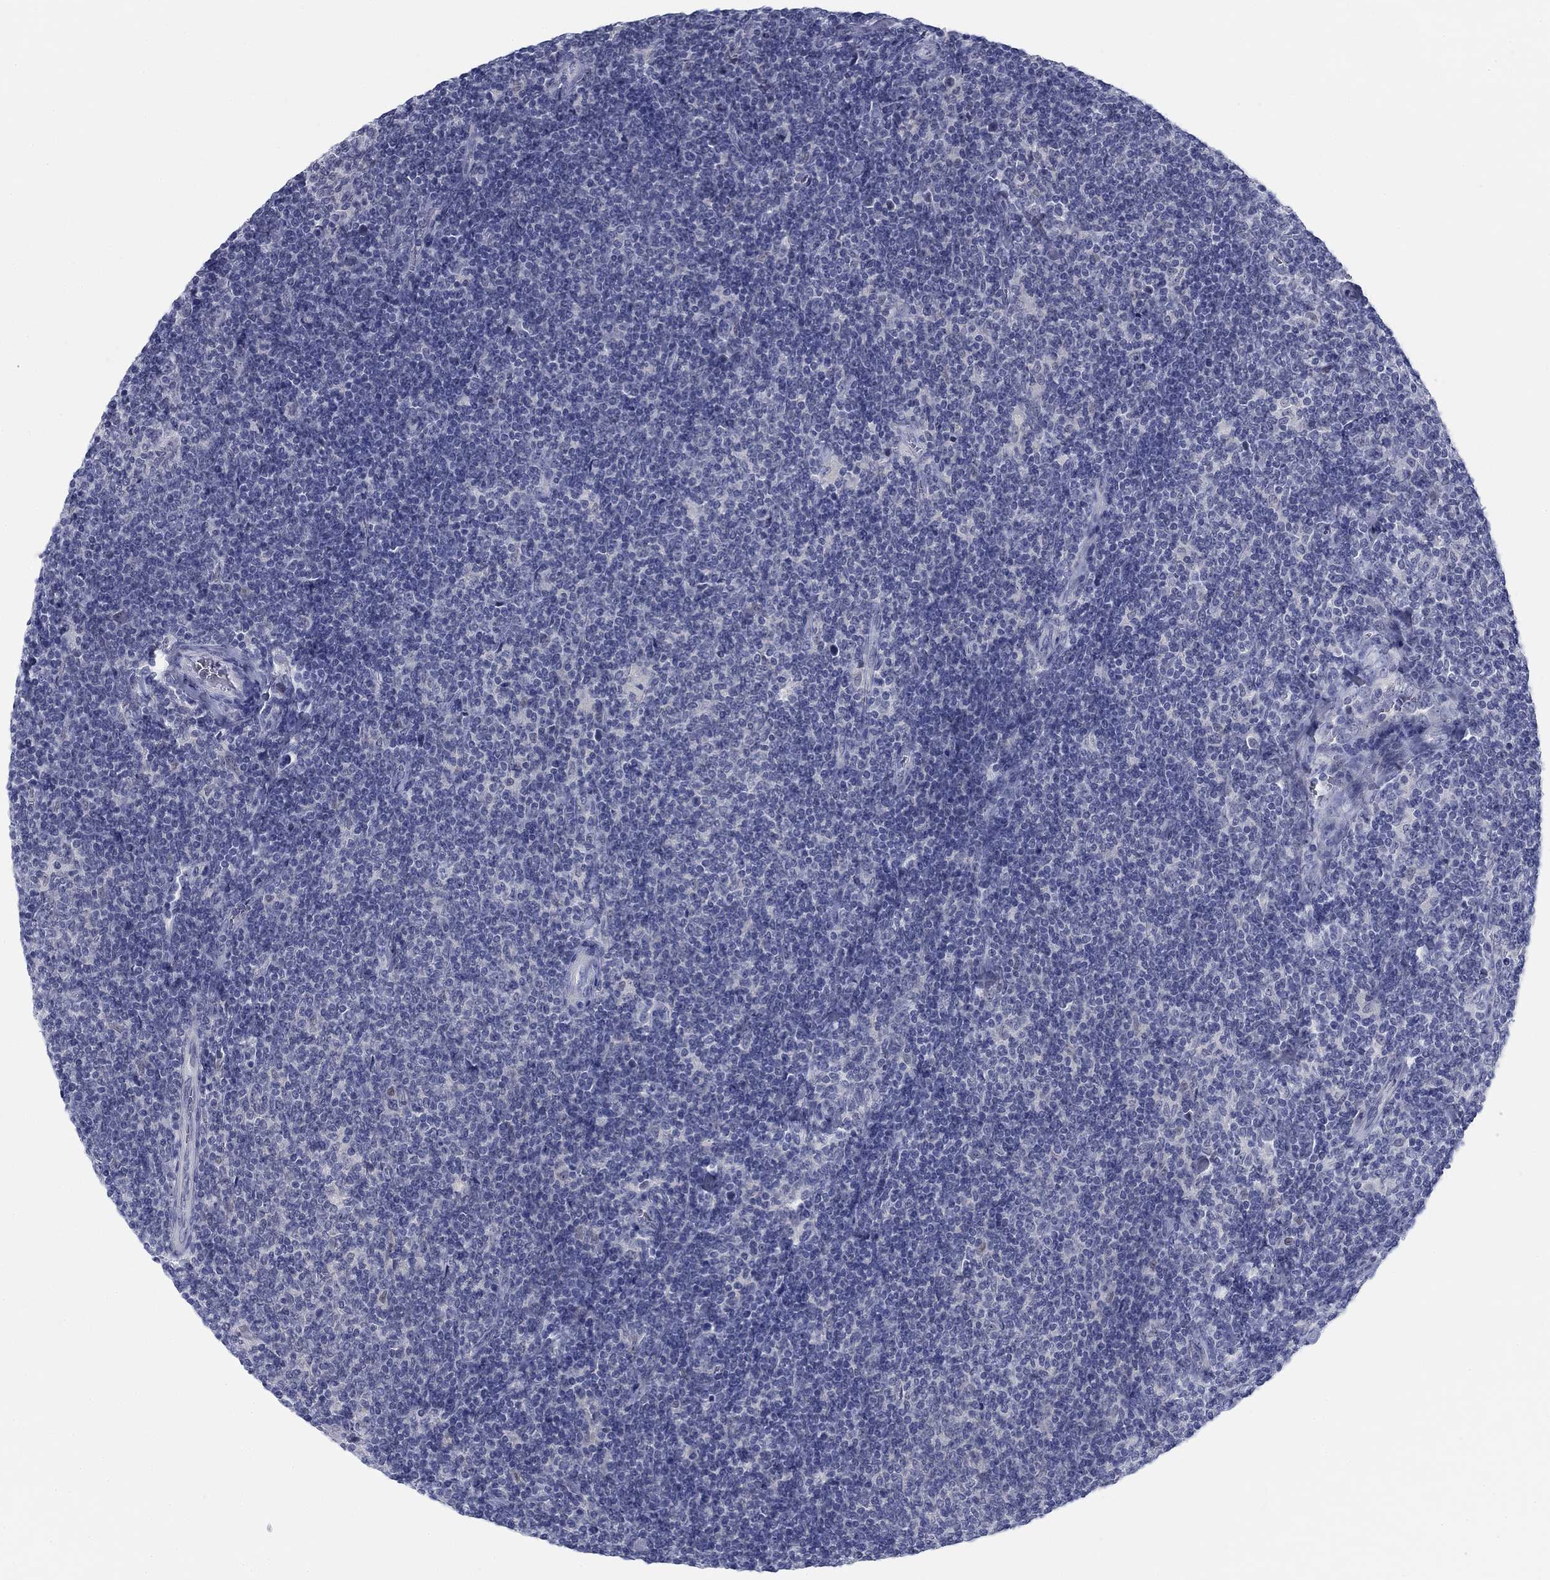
{"staining": {"intensity": "negative", "quantity": "none", "location": "none"}, "tissue": "lymphoma", "cell_type": "Tumor cells", "image_type": "cancer", "snomed": [{"axis": "morphology", "description": "Malignant lymphoma, non-Hodgkin's type, Low grade"}, {"axis": "topography", "description": "Lymph node"}], "caption": "Immunohistochemistry image of low-grade malignant lymphoma, non-Hodgkin's type stained for a protein (brown), which reveals no expression in tumor cells. (DAB immunohistochemistry (IHC), high magnification).", "gene": "DNAL1", "patient": {"sex": "male", "age": 52}}